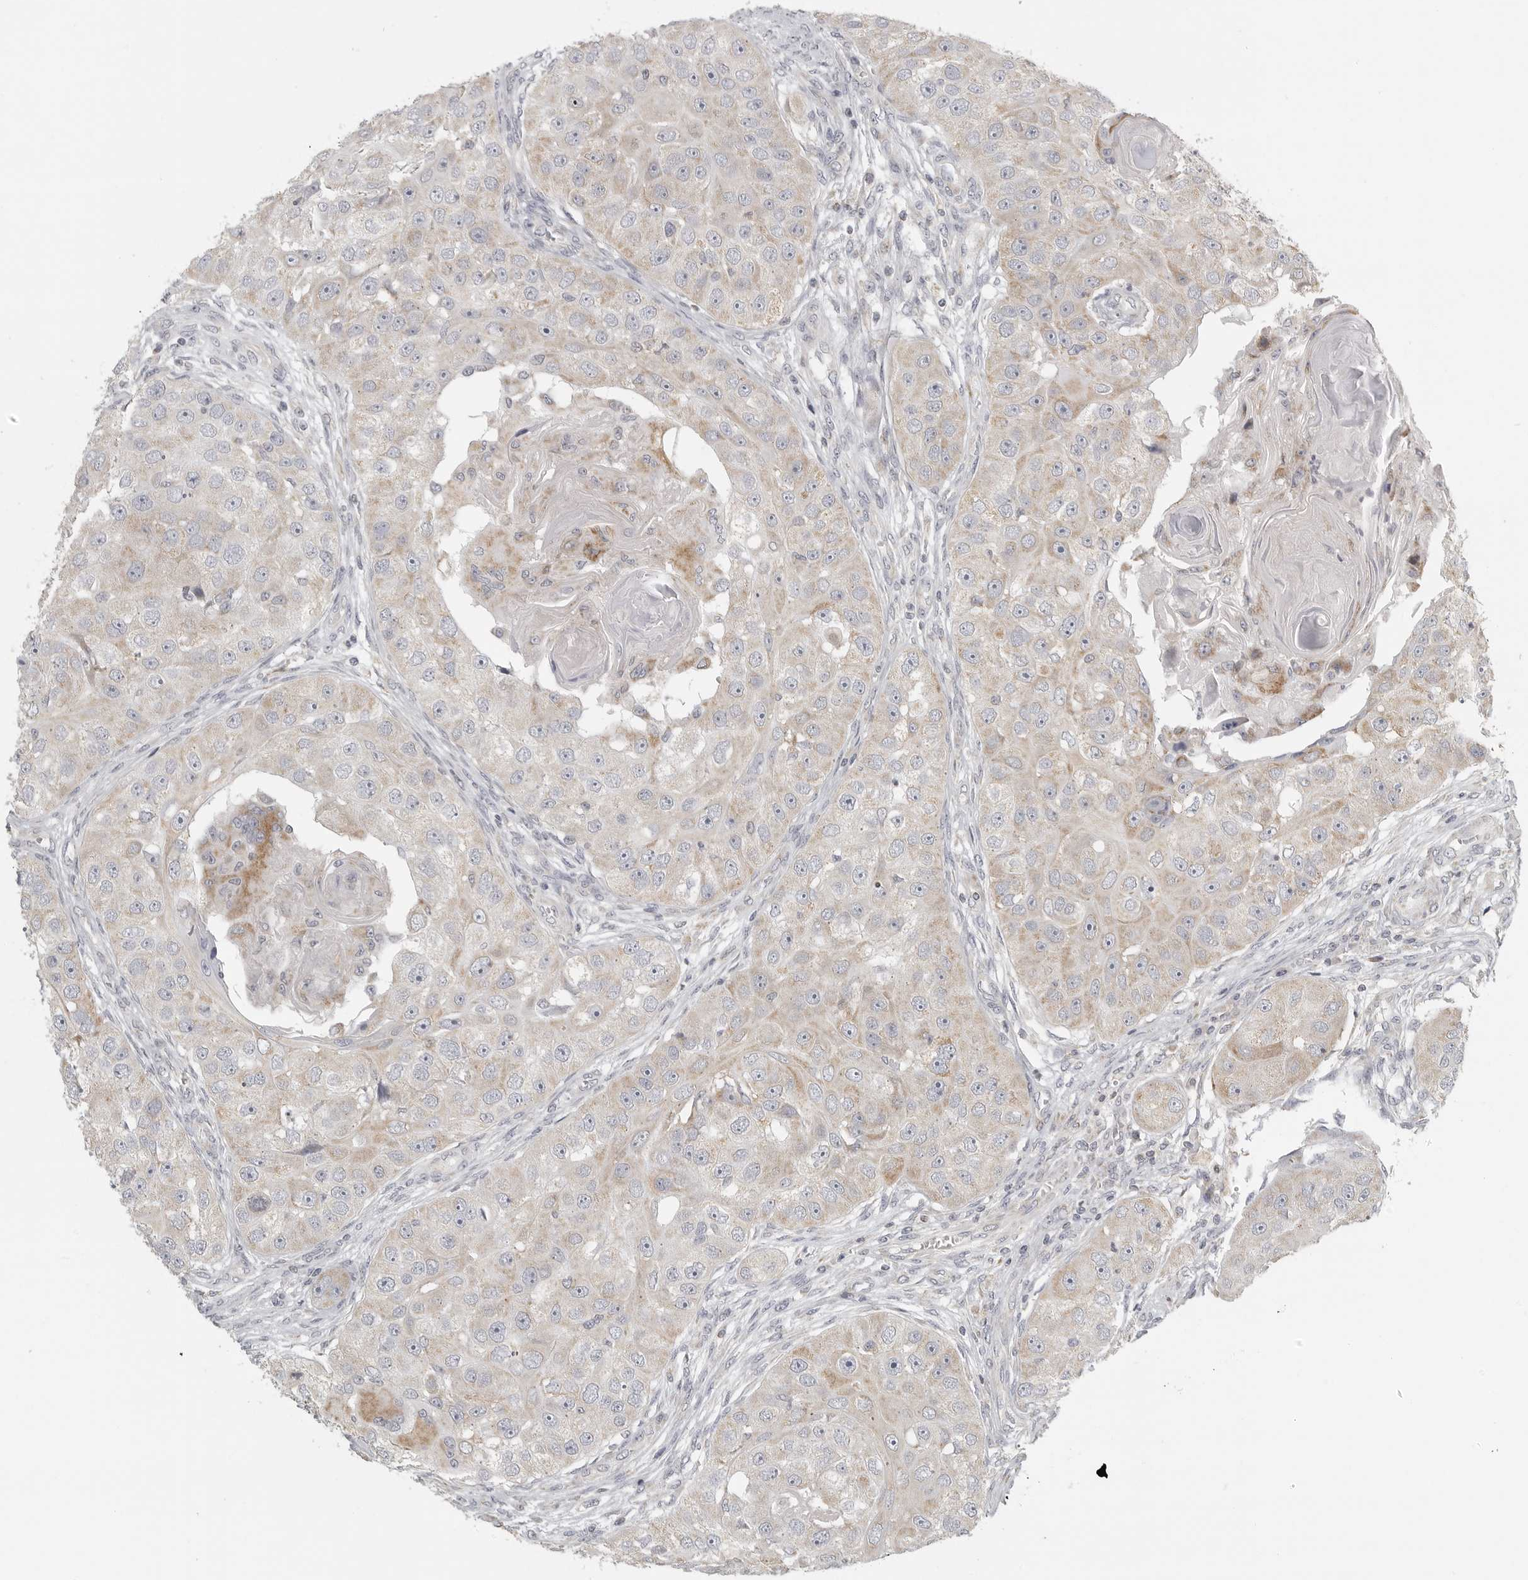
{"staining": {"intensity": "weak", "quantity": "<25%", "location": "cytoplasmic/membranous"}, "tissue": "head and neck cancer", "cell_type": "Tumor cells", "image_type": "cancer", "snomed": [{"axis": "morphology", "description": "Normal tissue, NOS"}, {"axis": "morphology", "description": "Squamous cell carcinoma, NOS"}, {"axis": "topography", "description": "Skeletal muscle"}, {"axis": "topography", "description": "Head-Neck"}], "caption": "This is a image of immunohistochemistry staining of head and neck squamous cell carcinoma, which shows no expression in tumor cells.", "gene": "RXFP3", "patient": {"sex": "male", "age": 51}}